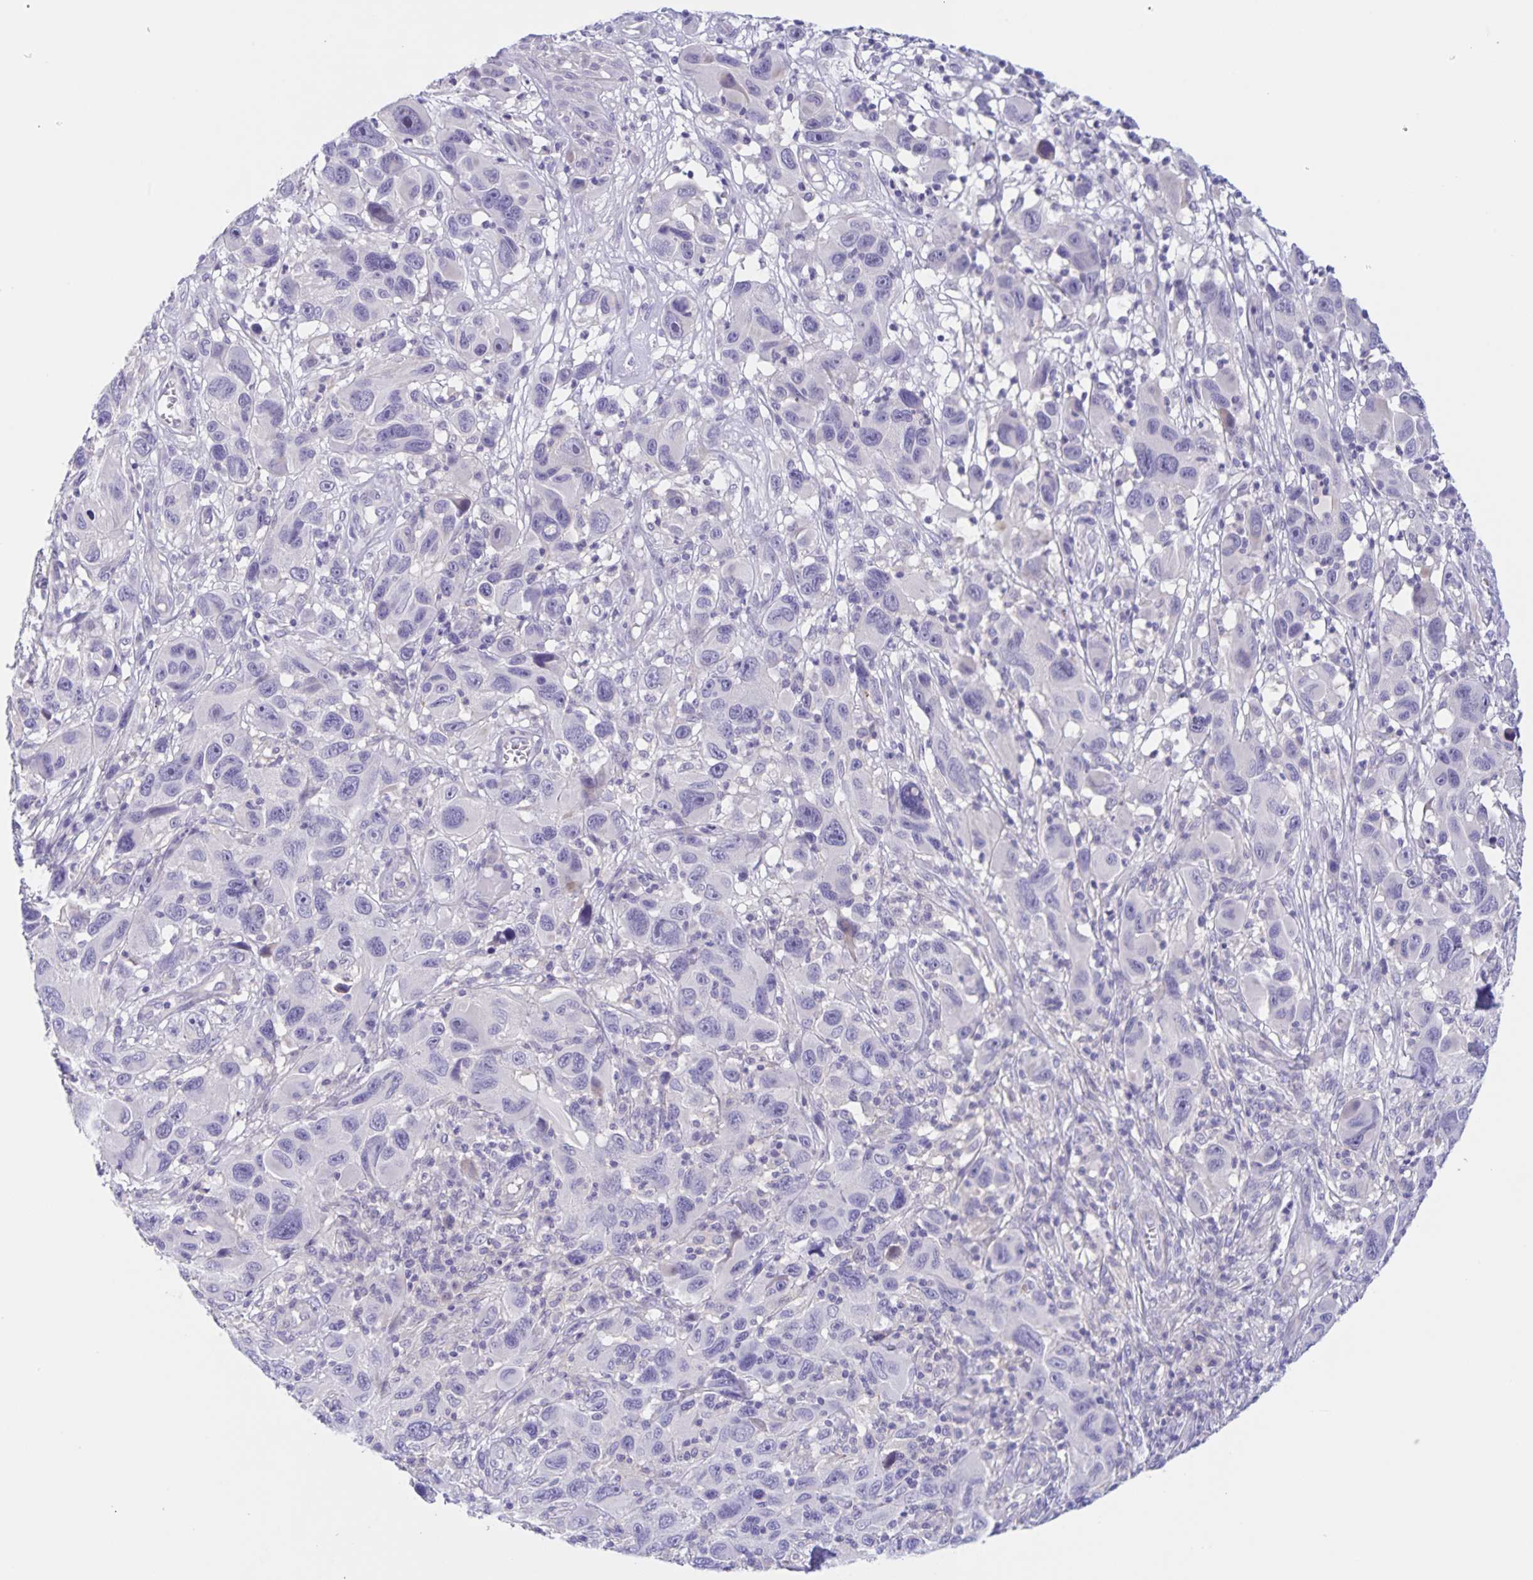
{"staining": {"intensity": "negative", "quantity": "none", "location": "none"}, "tissue": "melanoma", "cell_type": "Tumor cells", "image_type": "cancer", "snomed": [{"axis": "morphology", "description": "Malignant melanoma, NOS"}, {"axis": "topography", "description": "Skin"}], "caption": "Tumor cells are negative for protein expression in human malignant melanoma. (DAB (3,3'-diaminobenzidine) immunohistochemistry (IHC) visualized using brightfield microscopy, high magnification).", "gene": "DMGDH", "patient": {"sex": "male", "age": 53}}